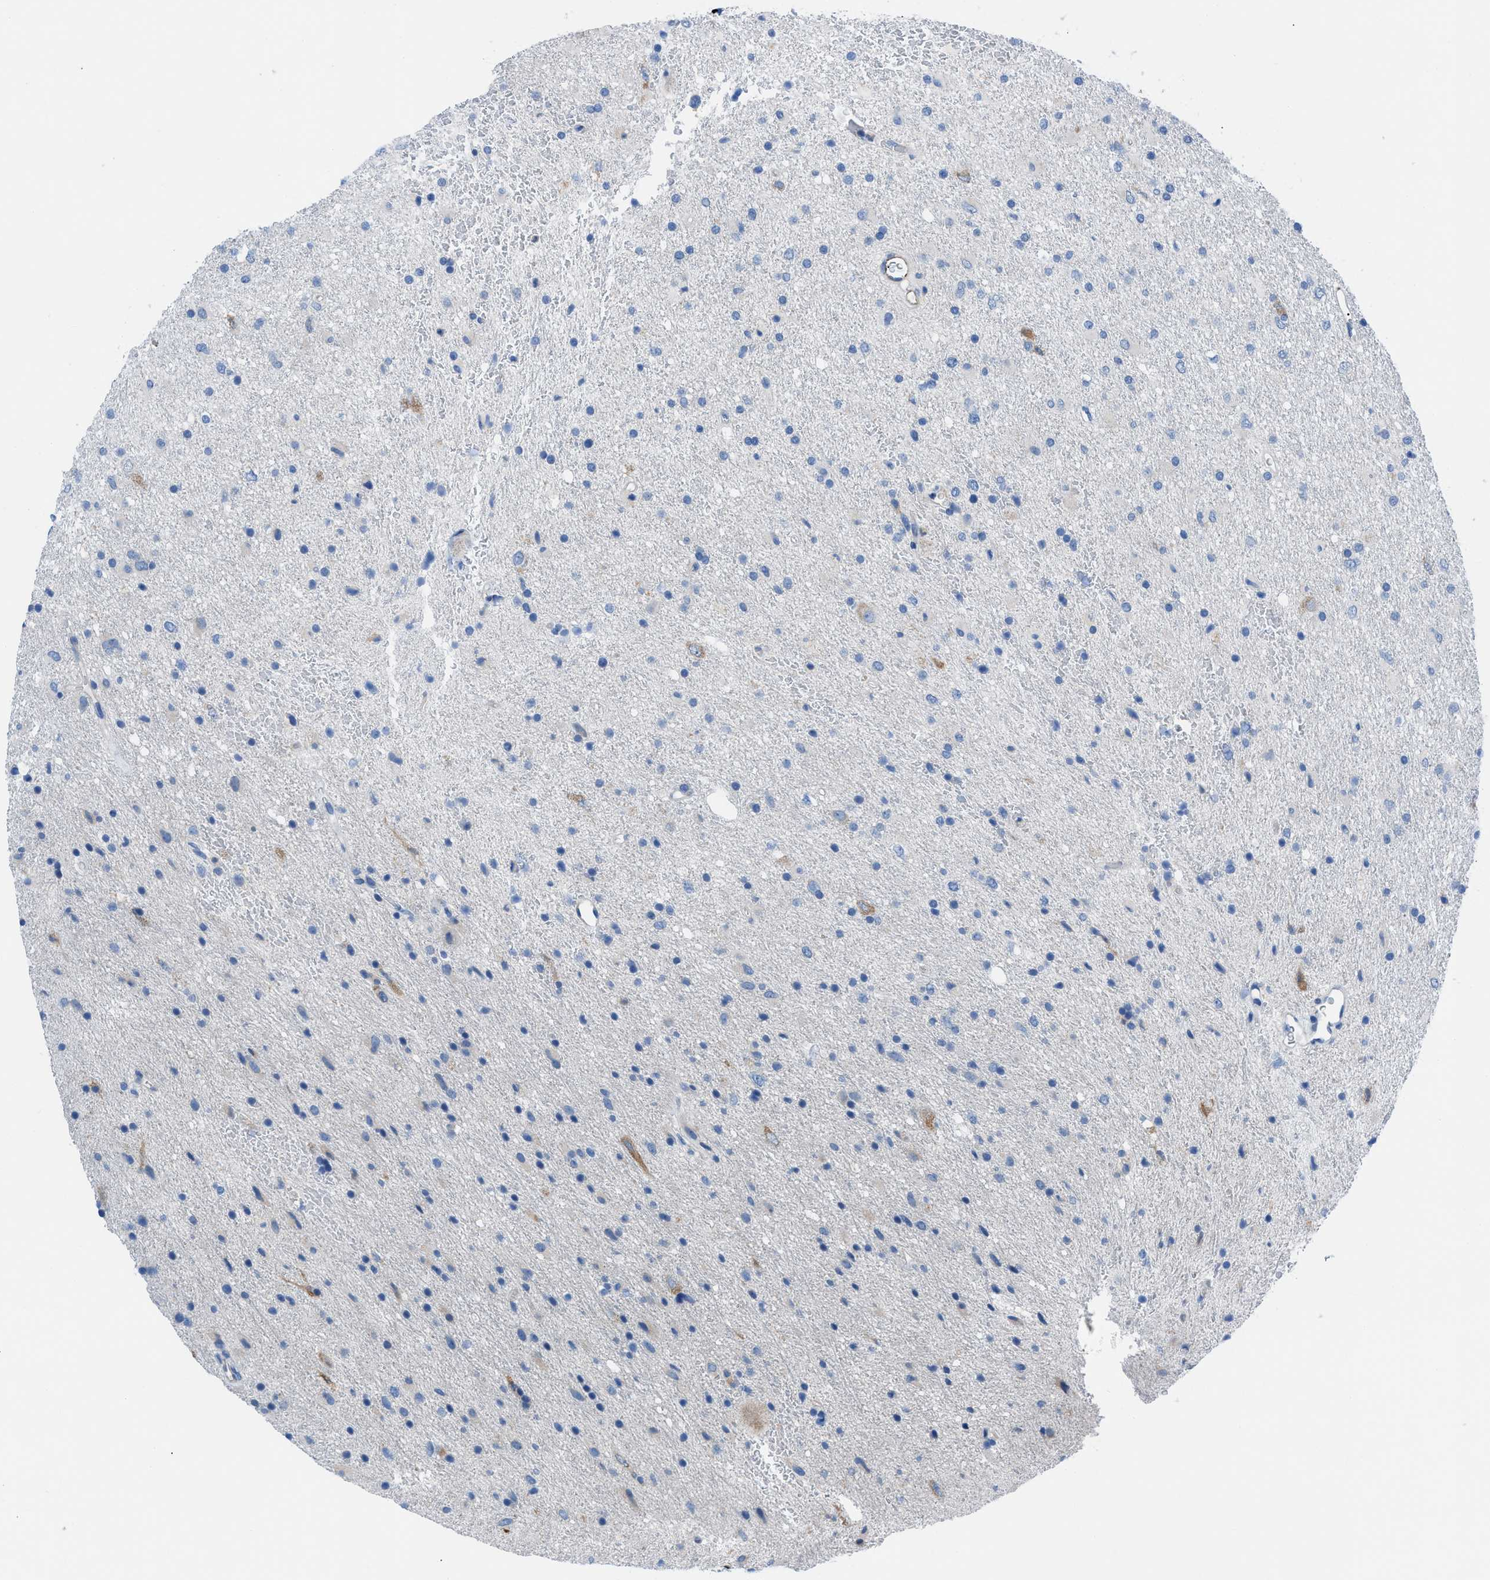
{"staining": {"intensity": "negative", "quantity": "none", "location": "none"}, "tissue": "glioma", "cell_type": "Tumor cells", "image_type": "cancer", "snomed": [{"axis": "morphology", "description": "Glioma, malignant, Low grade"}, {"axis": "topography", "description": "Brain"}], "caption": "There is no significant positivity in tumor cells of malignant glioma (low-grade). (Immunohistochemistry, brightfield microscopy, high magnification).", "gene": "ITPR1", "patient": {"sex": "male", "age": 77}}